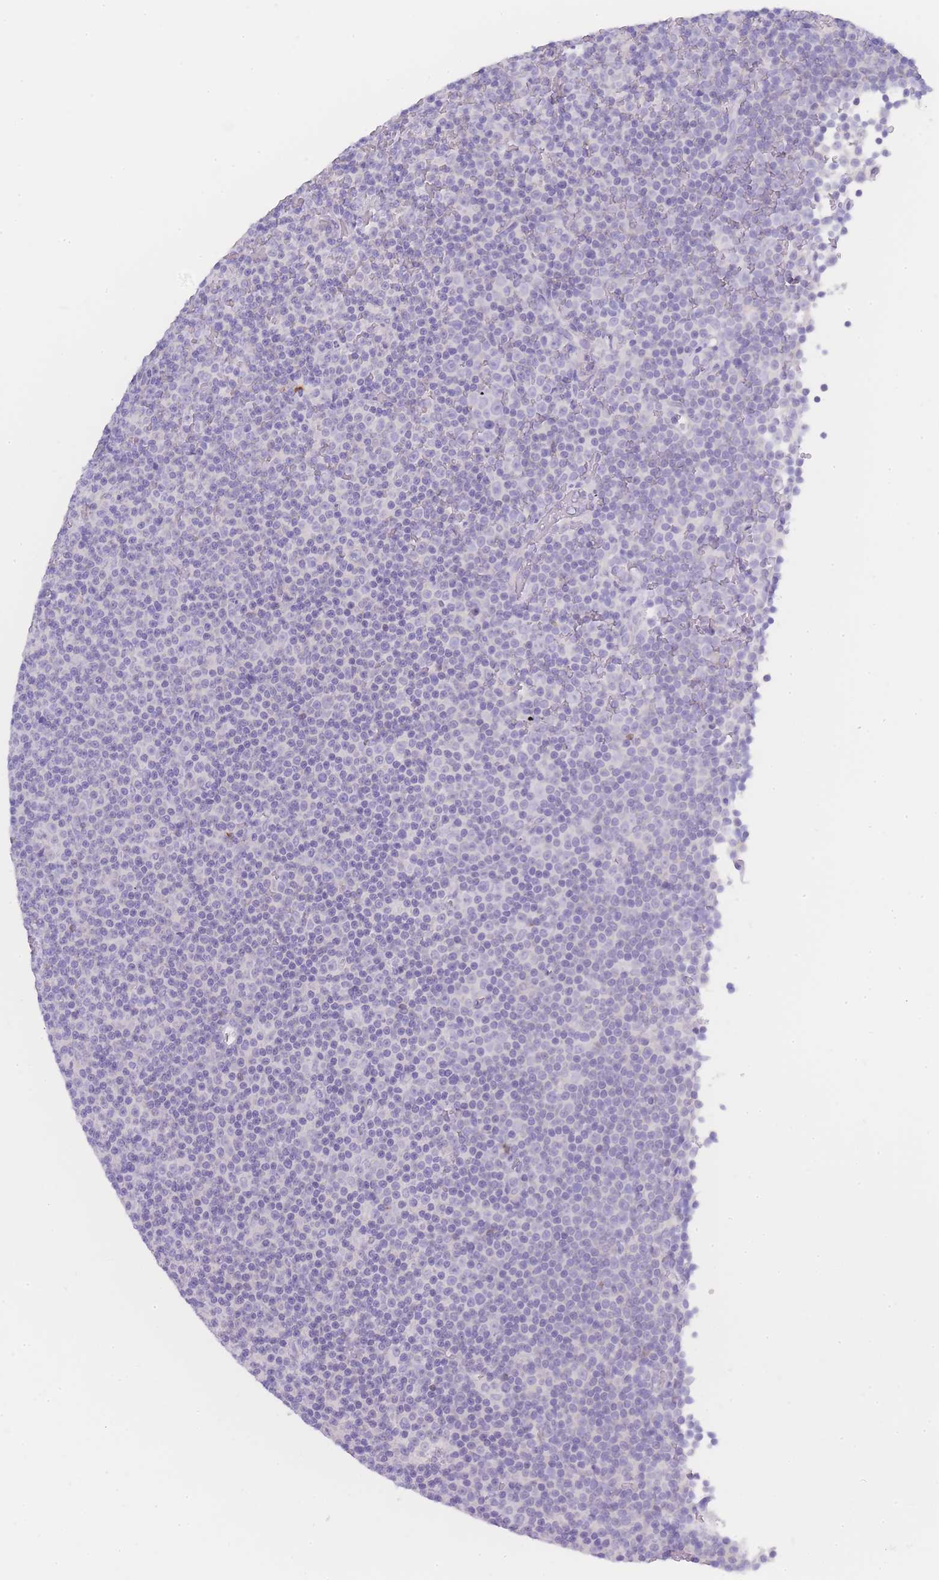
{"staining": {"intensity": "negative", "quantity": "none", "location": "none"}, "tissue": "lymphoma", "cell_type": "Tumor cells", "image_type": "cancer", "snomed": [{"axis": "morphology", "description": "Malignant lymphoma, non-Hodgkin's type, Low grade"}, {"axis": "topography", "description": "Lymph node"}], "caption": "Tumor cells are negative for brown protein staining in malignant lymphoma, non-Hodgkin's type (low-grade). (Immunohistochemistry, brightfield microscopy, high magnification).", "gene": "LZTFL1", "patient": {"sex": "female", "age": 67}}